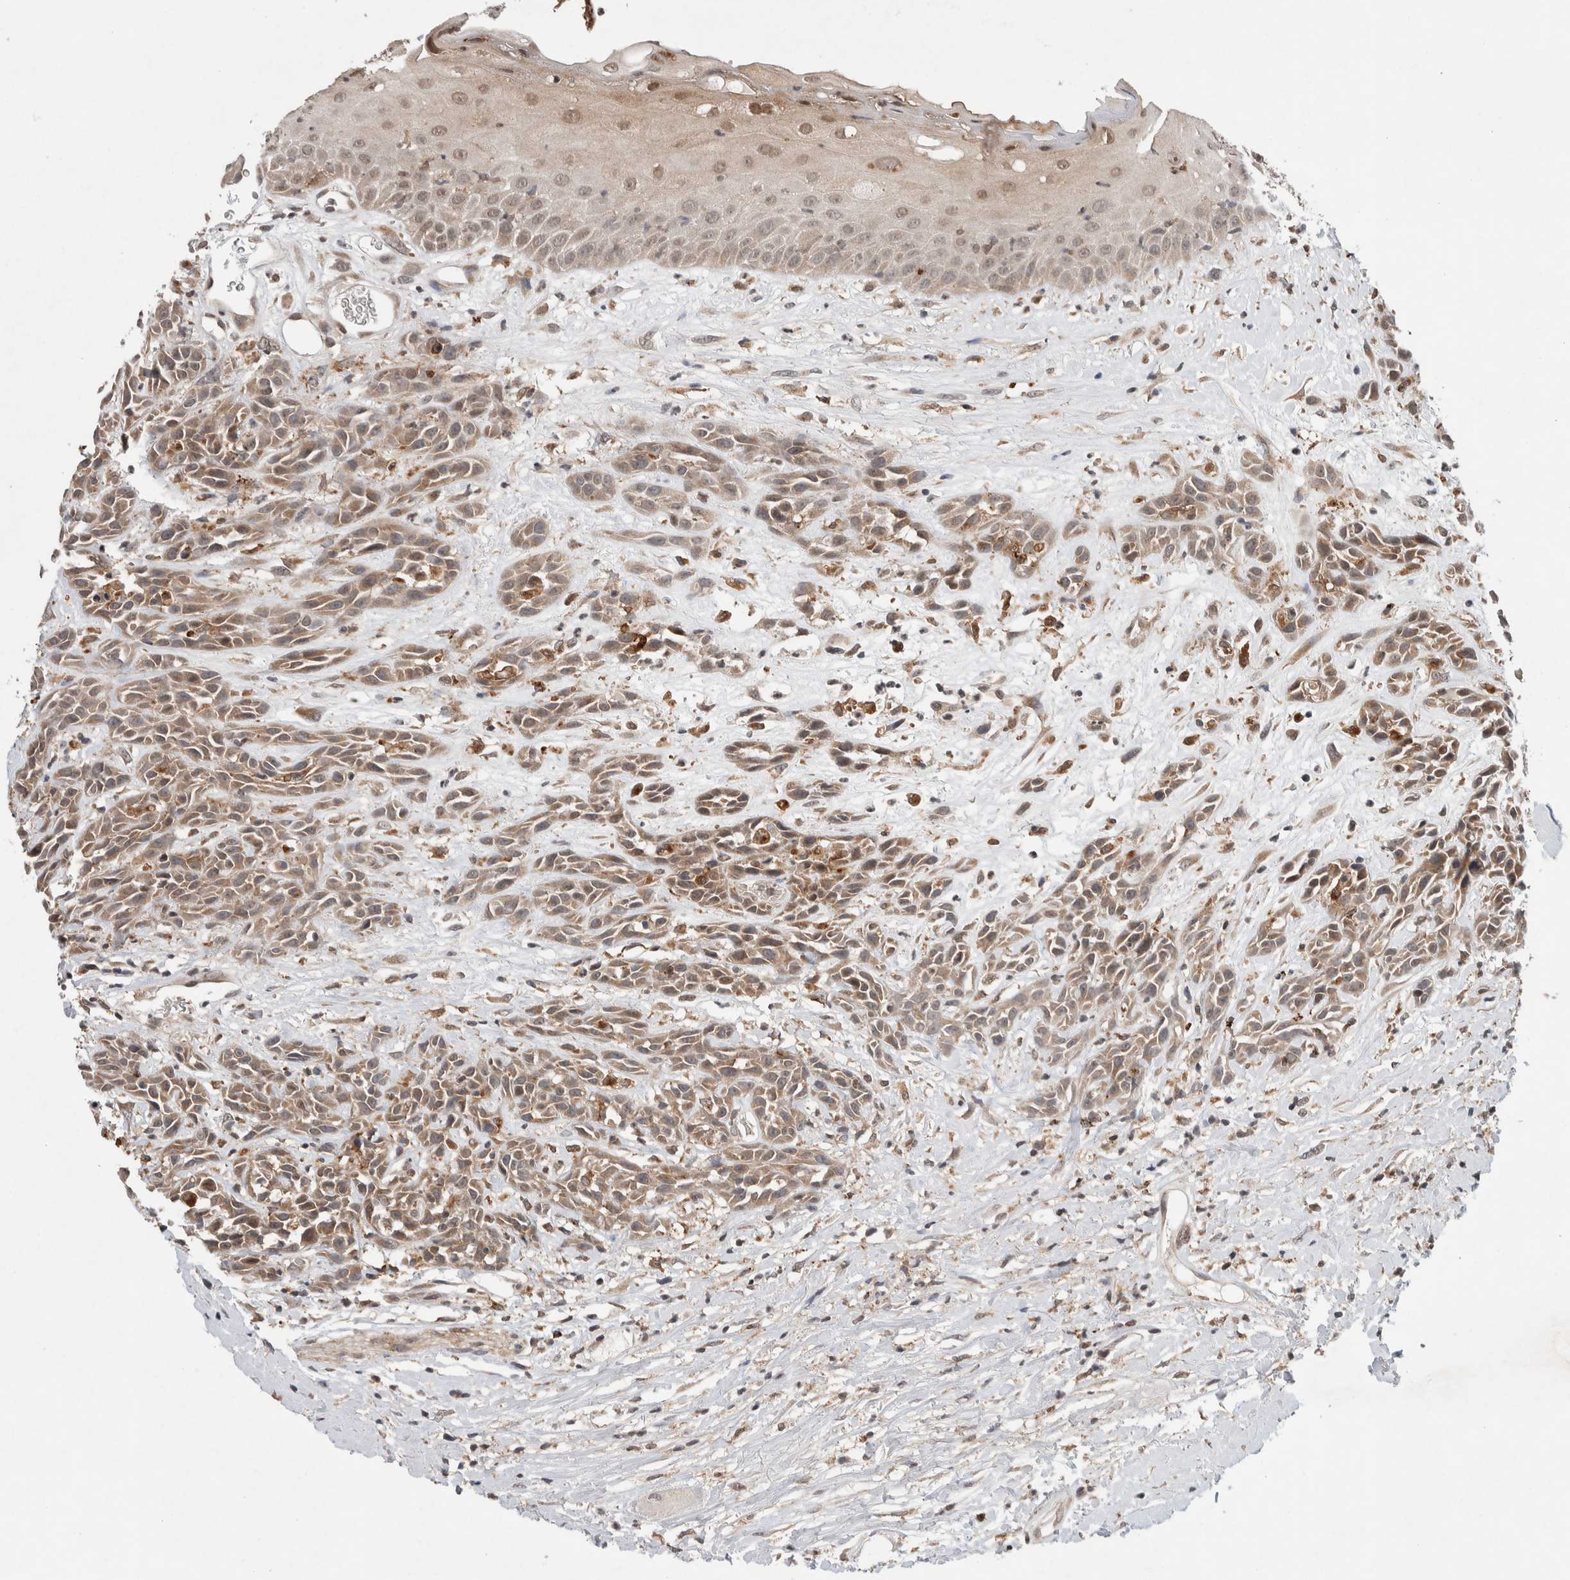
{"staining": {"intensity": "weak", "quantity": ">75%", "location": "cytoplasmic/membranous"}, "tissue": "head and neck cancer", "cell_type": "Tumor cells", "image_type": "cancer", "snomed": [{"axis": "morphology", "description": "Normal tissue, NOS"}, {"axis": "morphology", "description": "Squamous cell carcinoma, NOS"}, {"axis": "topography", "description": "Cartilage tissue"}, {"axis": "topography", "description": "Head-Neck"}], "caption": "A high-resolution image shows immunohistochemistry (IHC) staining of squamous cell carcinoma (head and neck), which shows weak cytoplasmic/membranous staining in approximately >75% of tumor cells. (IHC, brightfield microscopy, high magnification).", "gene": "KCNK1", "patient": {"sex": "male", "age": 62}}